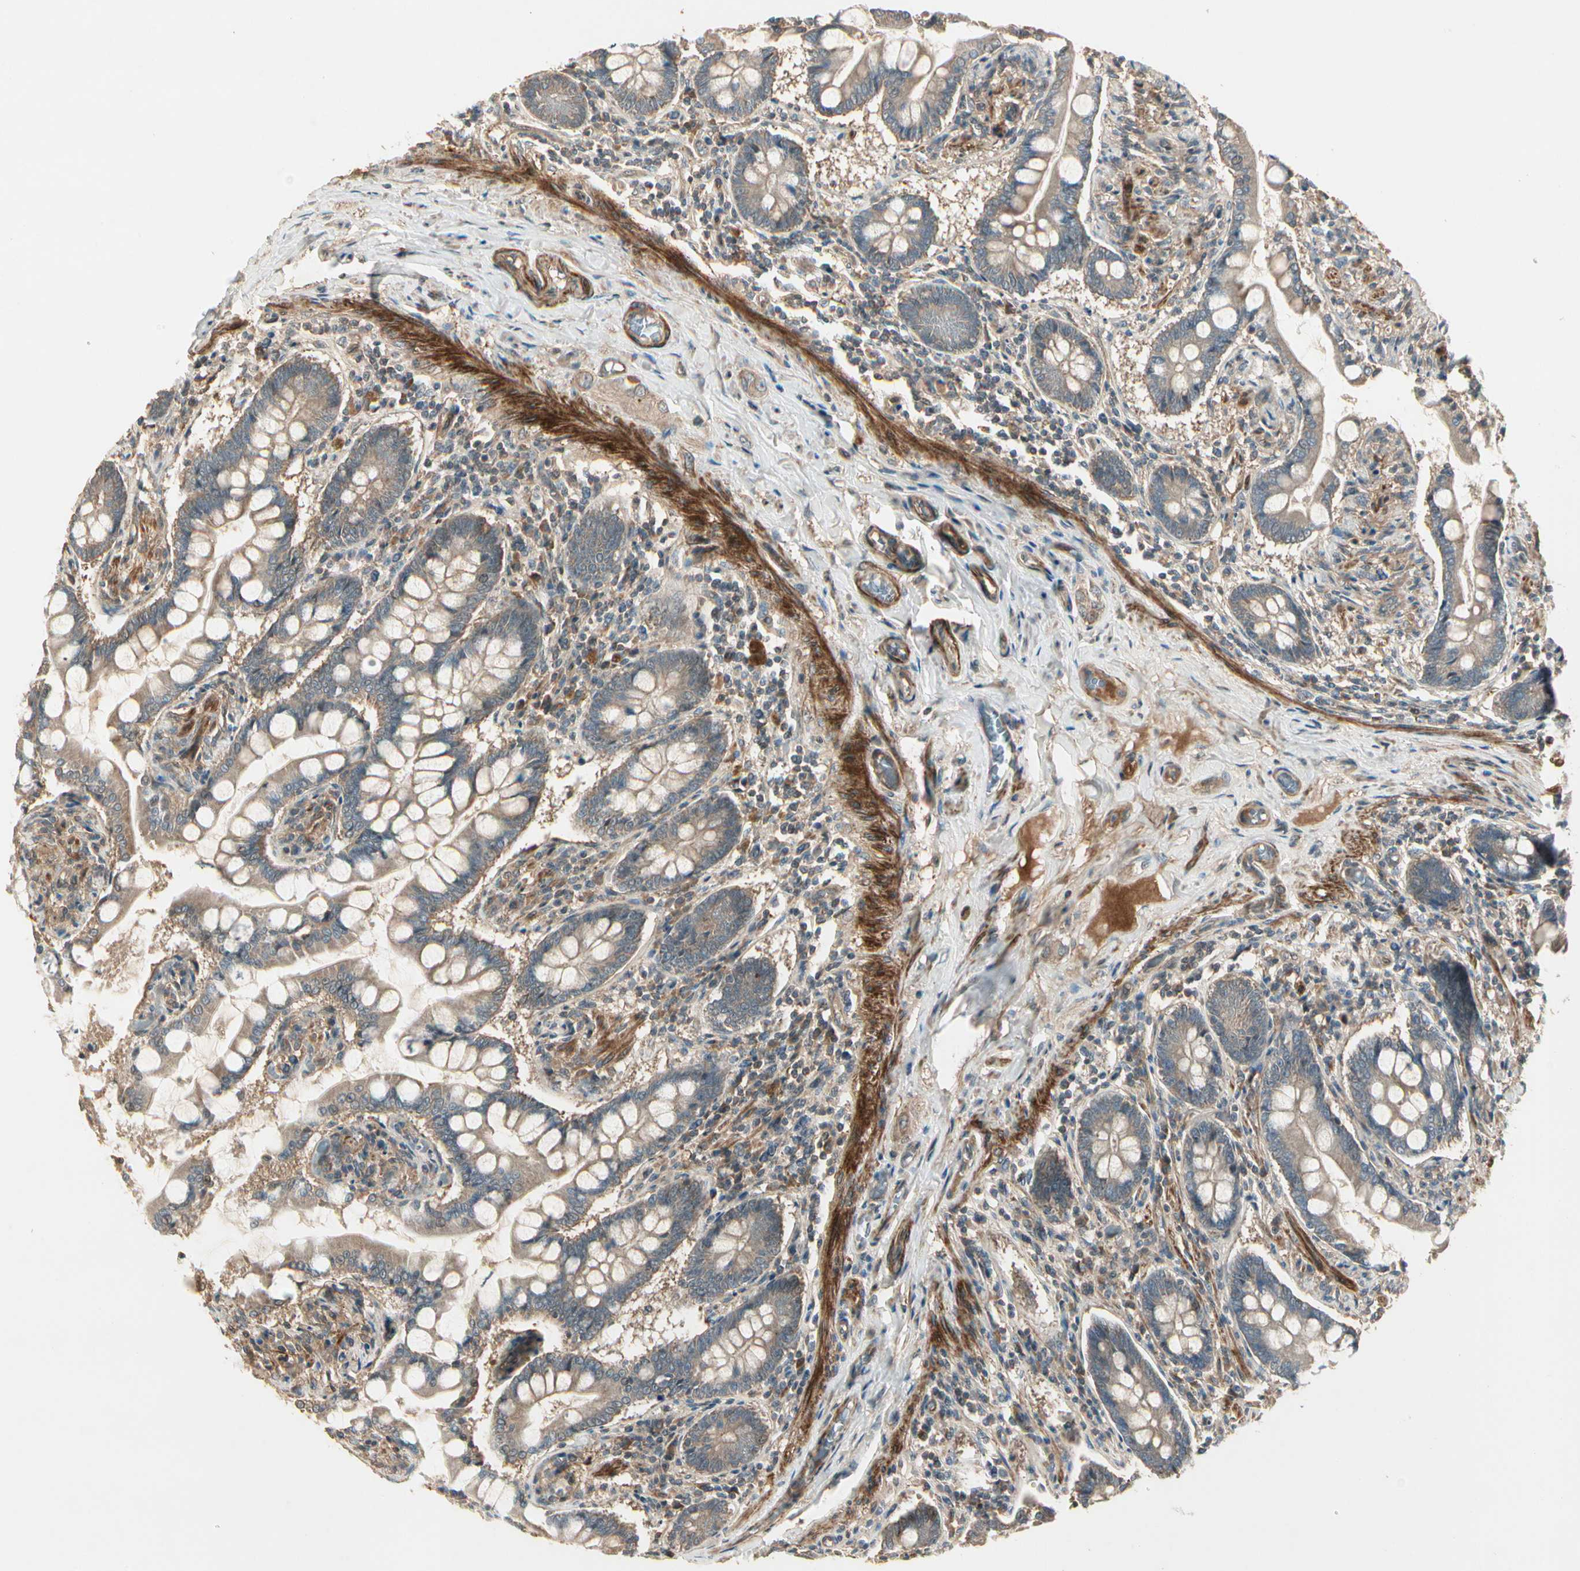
{"staining": {"intensity": "moderate", "quantity": ">75%", "location": "cytoplasmic/membranous"}, "tissue": "small intestine", "cell_type": "Glandular cells", "image_type": "normal", "snomed": [{"axis": "morphology", "description": "Normal tissue, NOS"}, {"axis": "topography", "description": "Small intestine"}], "caption": "Protein staining by immunohistochemistry demonstrates moderate cytoplasmic/membranous positivity in about >75% of glandular cells in unremarkable small intestine.", "gene": "ACVR1", "patient": {"sex": "male", "age": 41}}